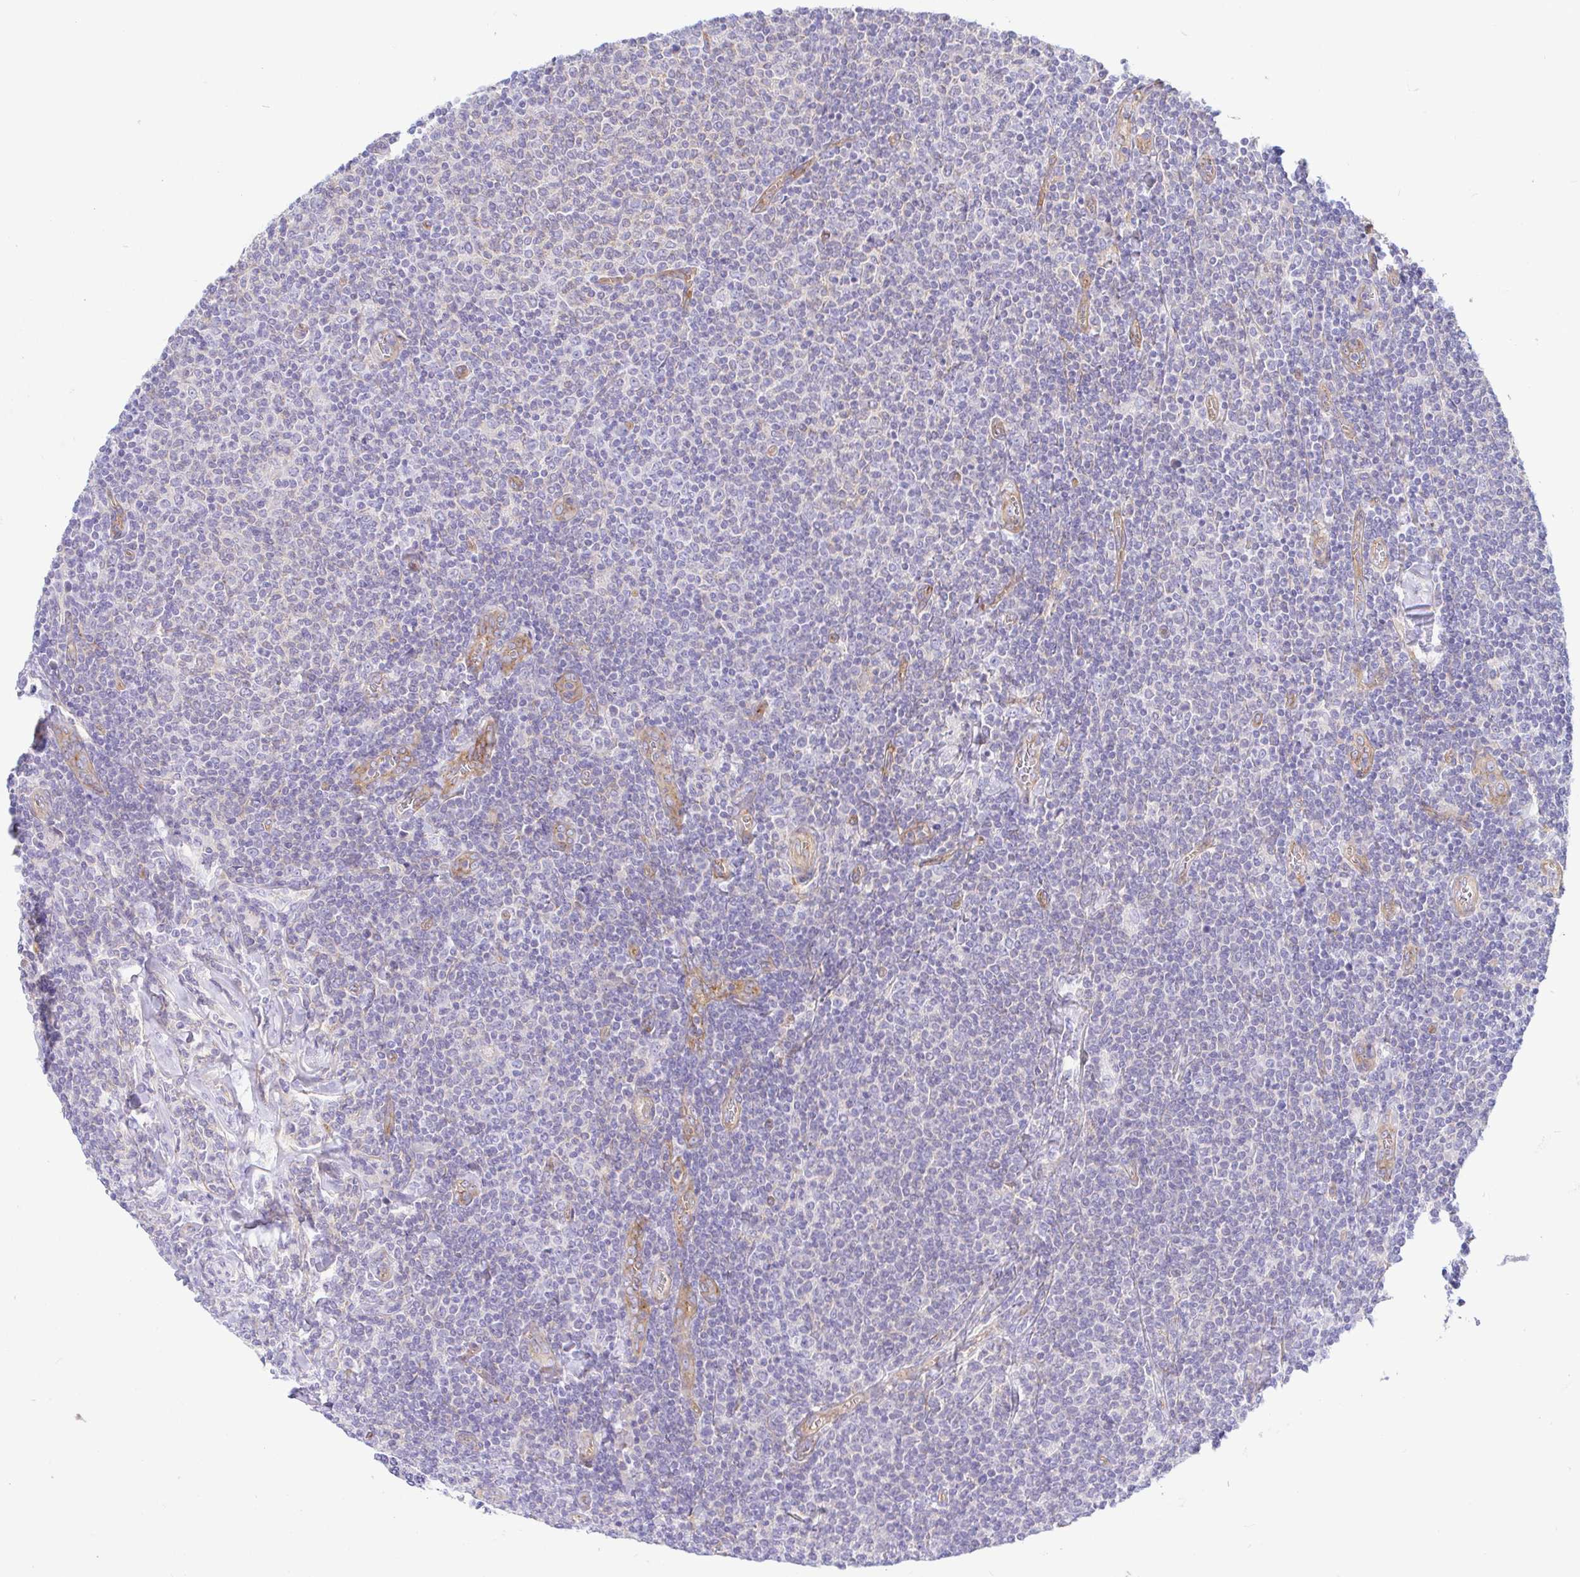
{"staining": {"intensity": "negative", "quantity": "none", "location": "none"}, "tissue": "lymphoma", "cell_type": "Tumor cells", "image_type": "cancer", "snomed": [{"axis": "morphology", "description": "Malignant lymphoma, non-Hodgkin's type, Low grade"}, {"axis": "topography", "description": "Lymph node"}], "caption": "The photomicrograph displays no significant positivity in tumor cells of low-grade malignant lymphoma, non-Hodgkin's type.", "gene": "ARL4D", "patient": {"sex": "male", "age": 52}}